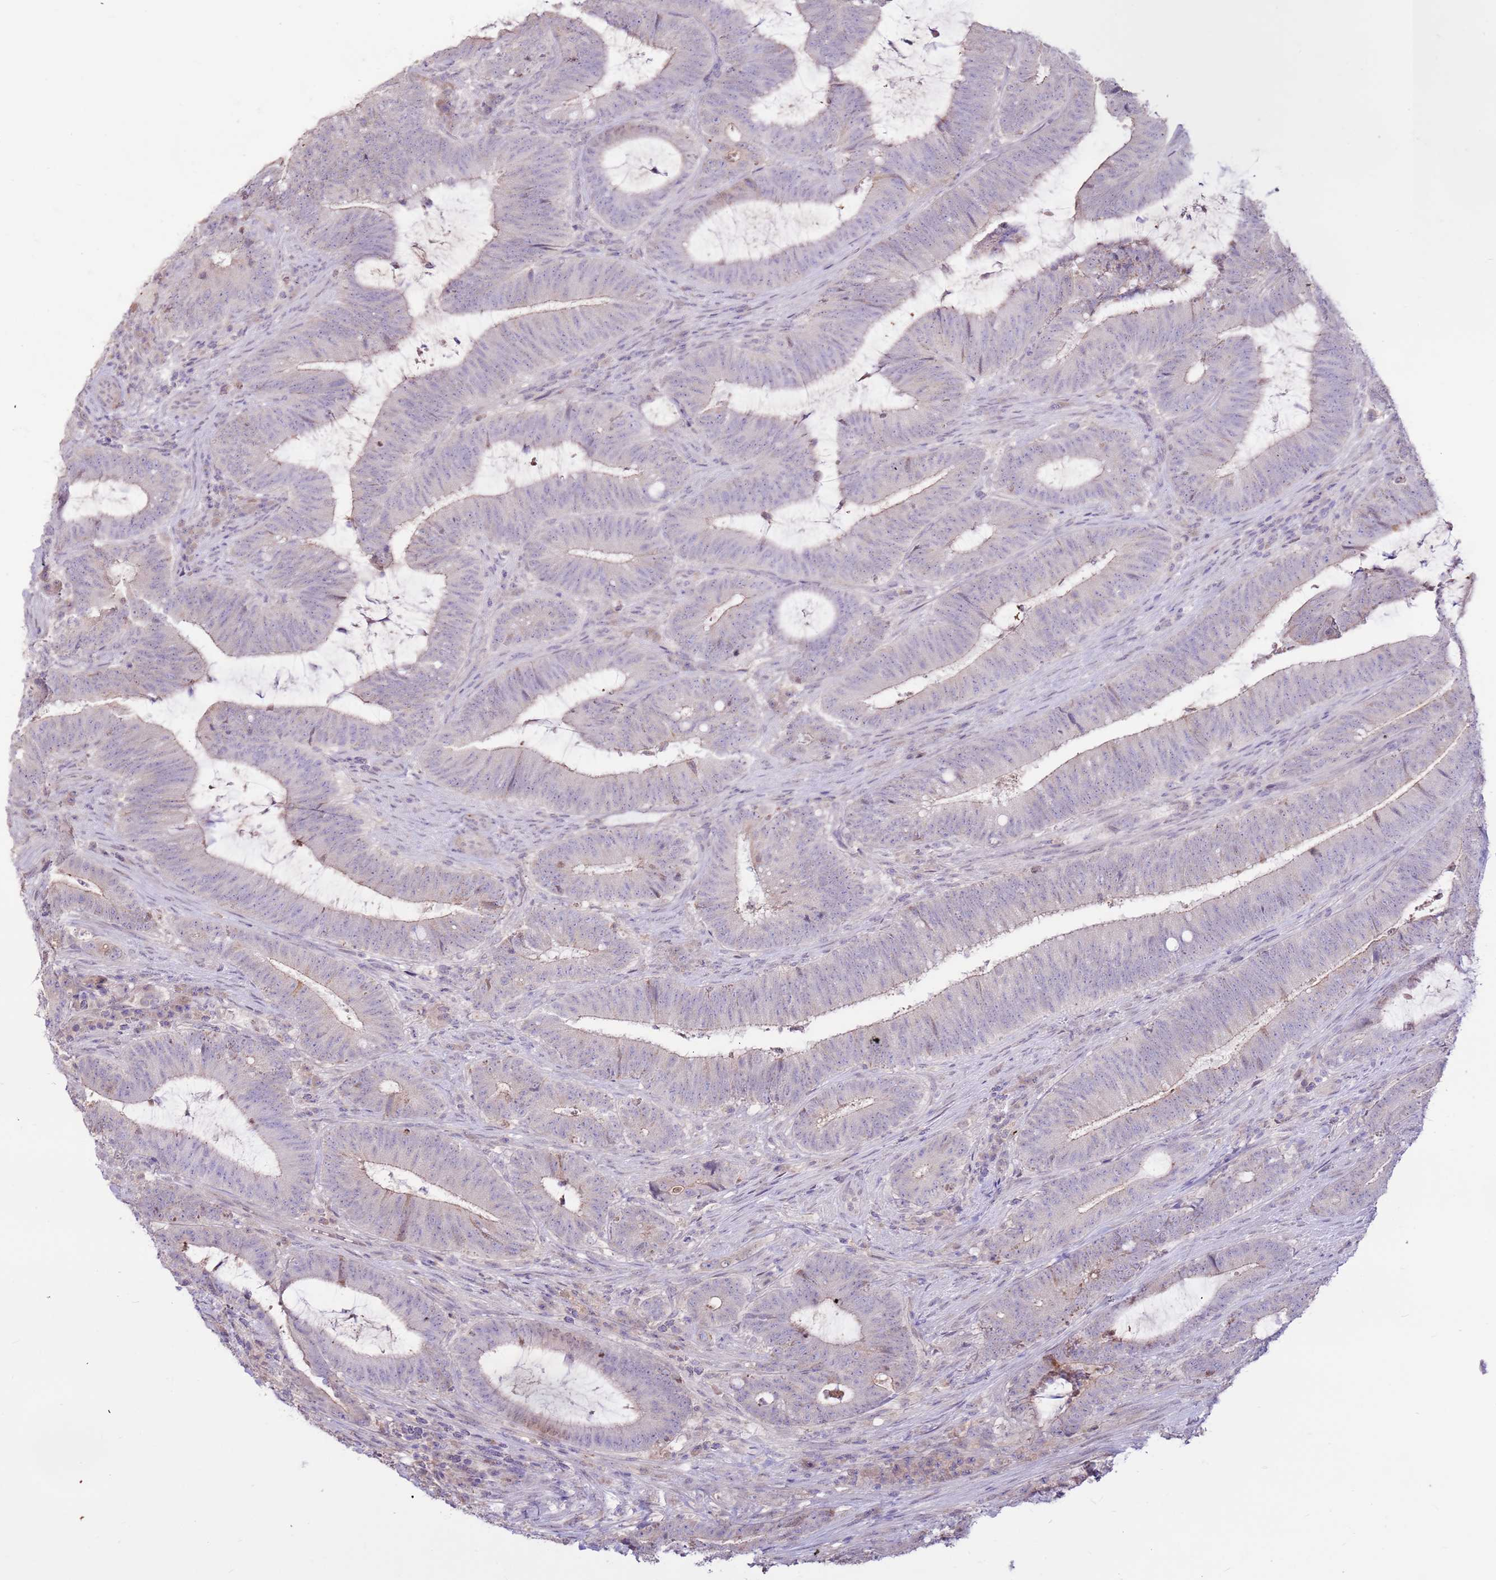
{"staining": {"intensity": "negative", "quantity": "none", "location": "none"}, "tissue": "colorectal cancer", "cell_type": "Tumor cells", "image_type": "cancer", "snomed": [{"axis": "morphology", "description": "Adenocarcinoma, NOS"}, {"axis": "topography", "description": "Colon"}], "caption": "This micrograph is of colorectal adenocarcinoma stained with immunohistochemistry to label a protein in brown with the nuclei are counter-stained blue. There is no positivity in tumor cells.", "gene": "LGI4", "patient": {"sex": "female", "age": 43}}